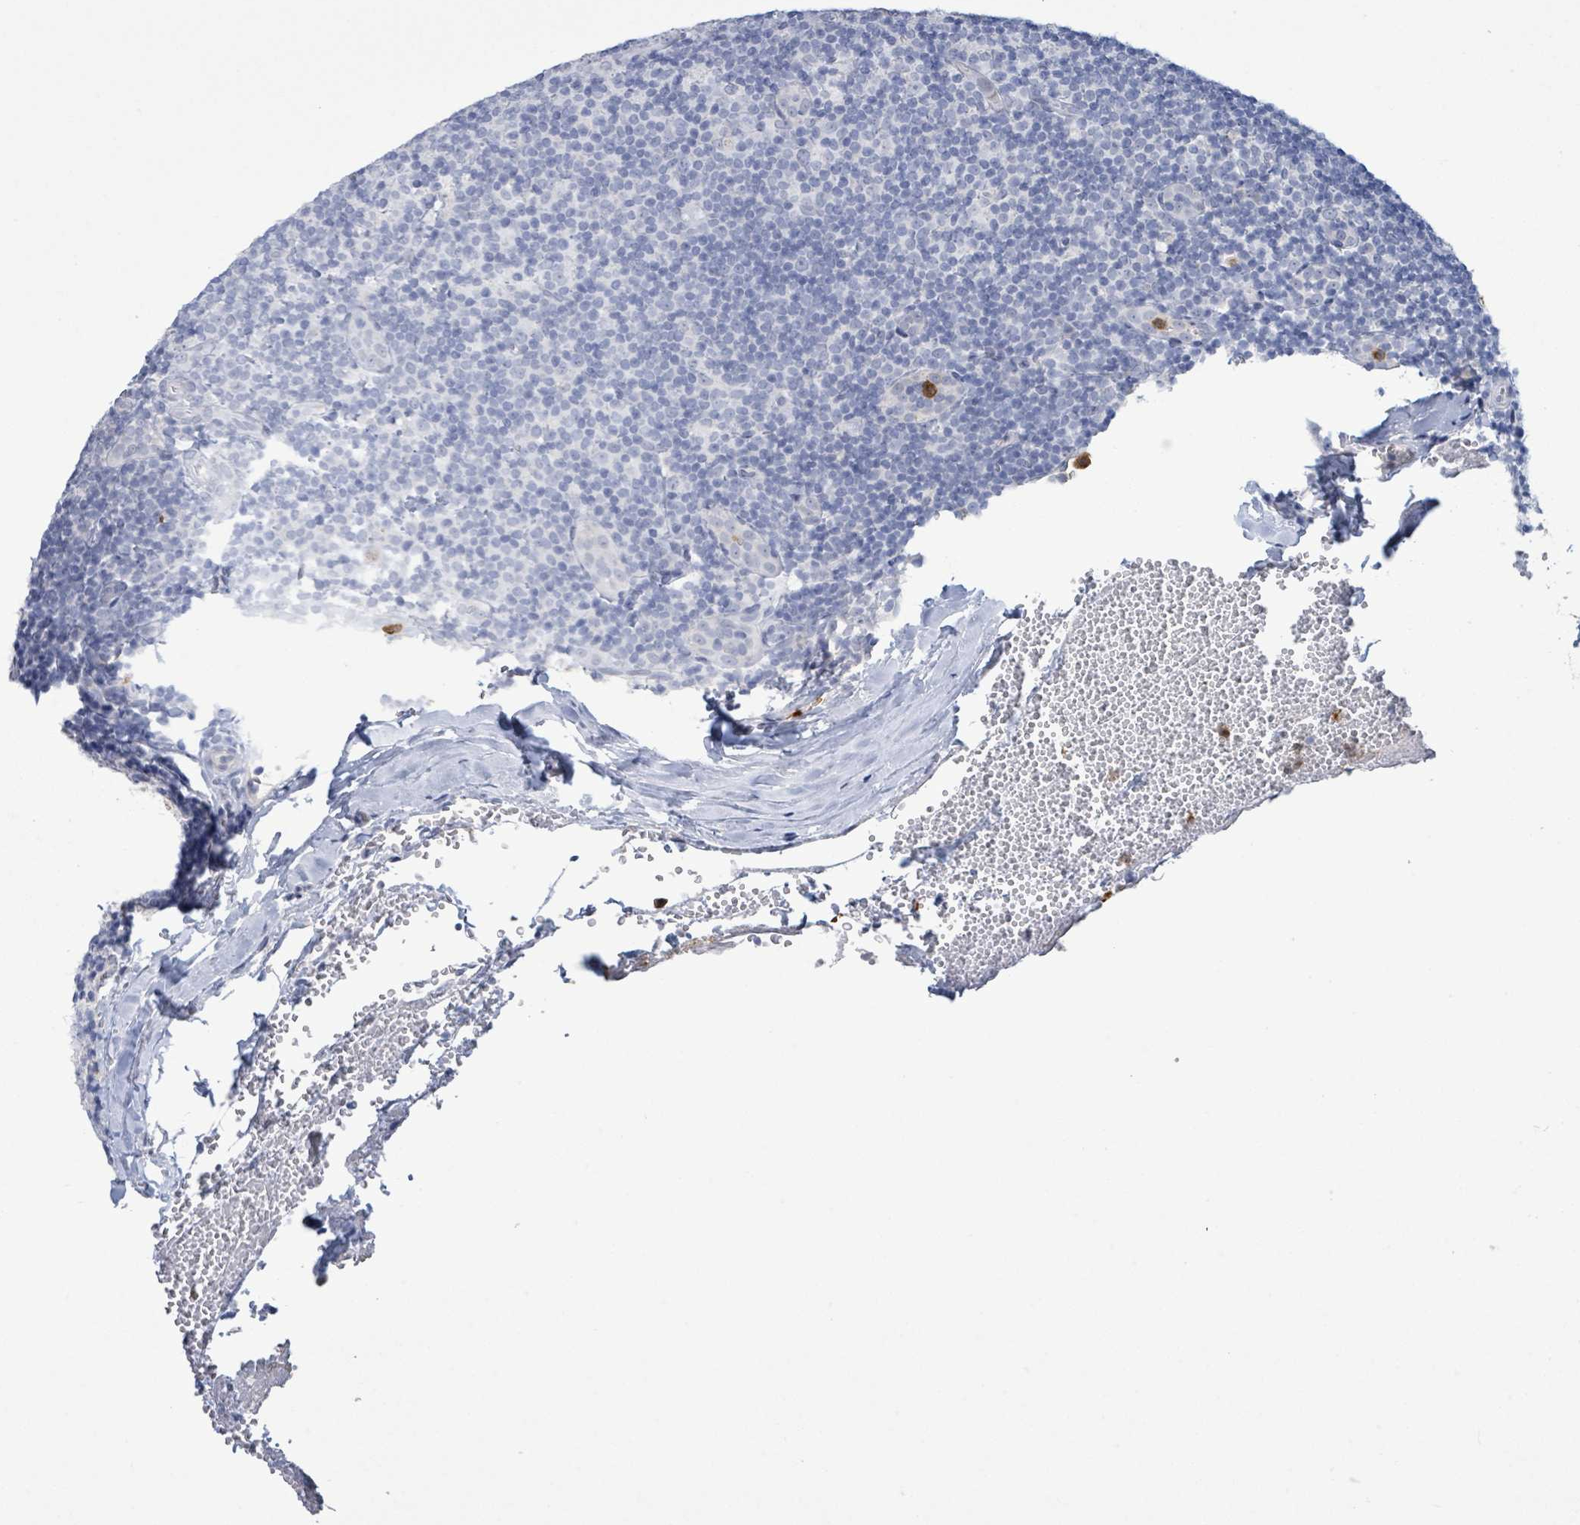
{"staining": {"intensity": "negative", "quantity": "none", "location": "none"}, "tissue": "tonsil", "cell_type": "Germinal center cells", "image_type": "normal", "snomed": [{"axis": "morphology", "description": "Normal tissue, NOS"}, {"axis": "topography", "description": "Tonsil"}], "caption": "A high-resolution micrograph shows immunohistochemistry staining of normal tonsil, which demonstrates no significant positivity in germinal center cells.", "gene": "LCLAT1", "patient": {"sex": "male", "age": 17}}